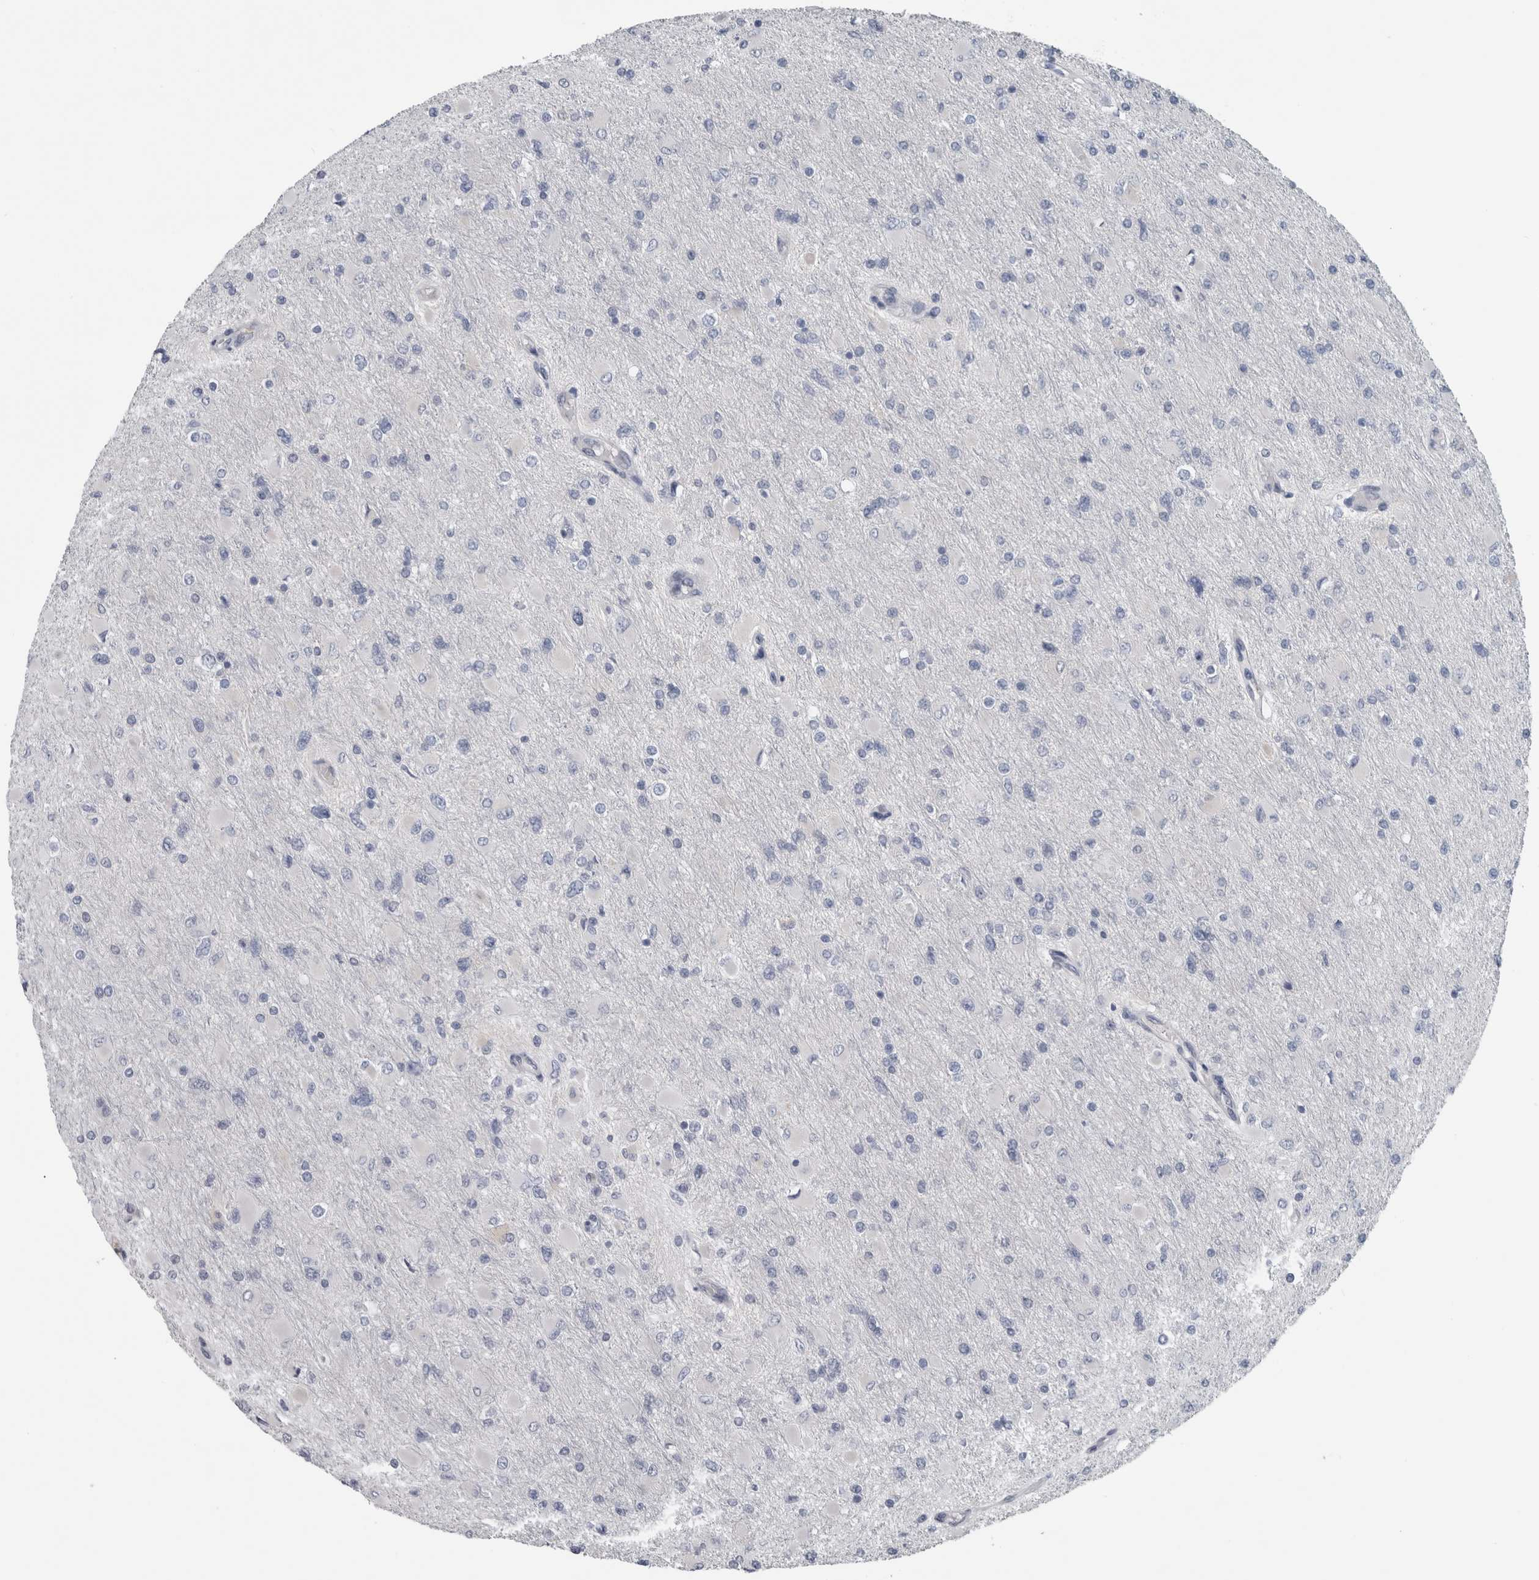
{"staining": {"intensity": "negative", "quantity": "none", "location": "none"}, "tissue": "glioma", "cell_type": "Tumor cells", "image_type": "cancer", "snomed": [{"axis": "morphology", "description": "Glioma, malignant, High grade"}, {"axis": "topography", "description": "Cerebral cortex"}], "caption": "High power microscopy micrograph of an IHC image of malignant high-grade glioma, revealing no significant positivity in tumor cells.", "gene": "NAPRT", "patient": {"sex": "female", "age": 36}}